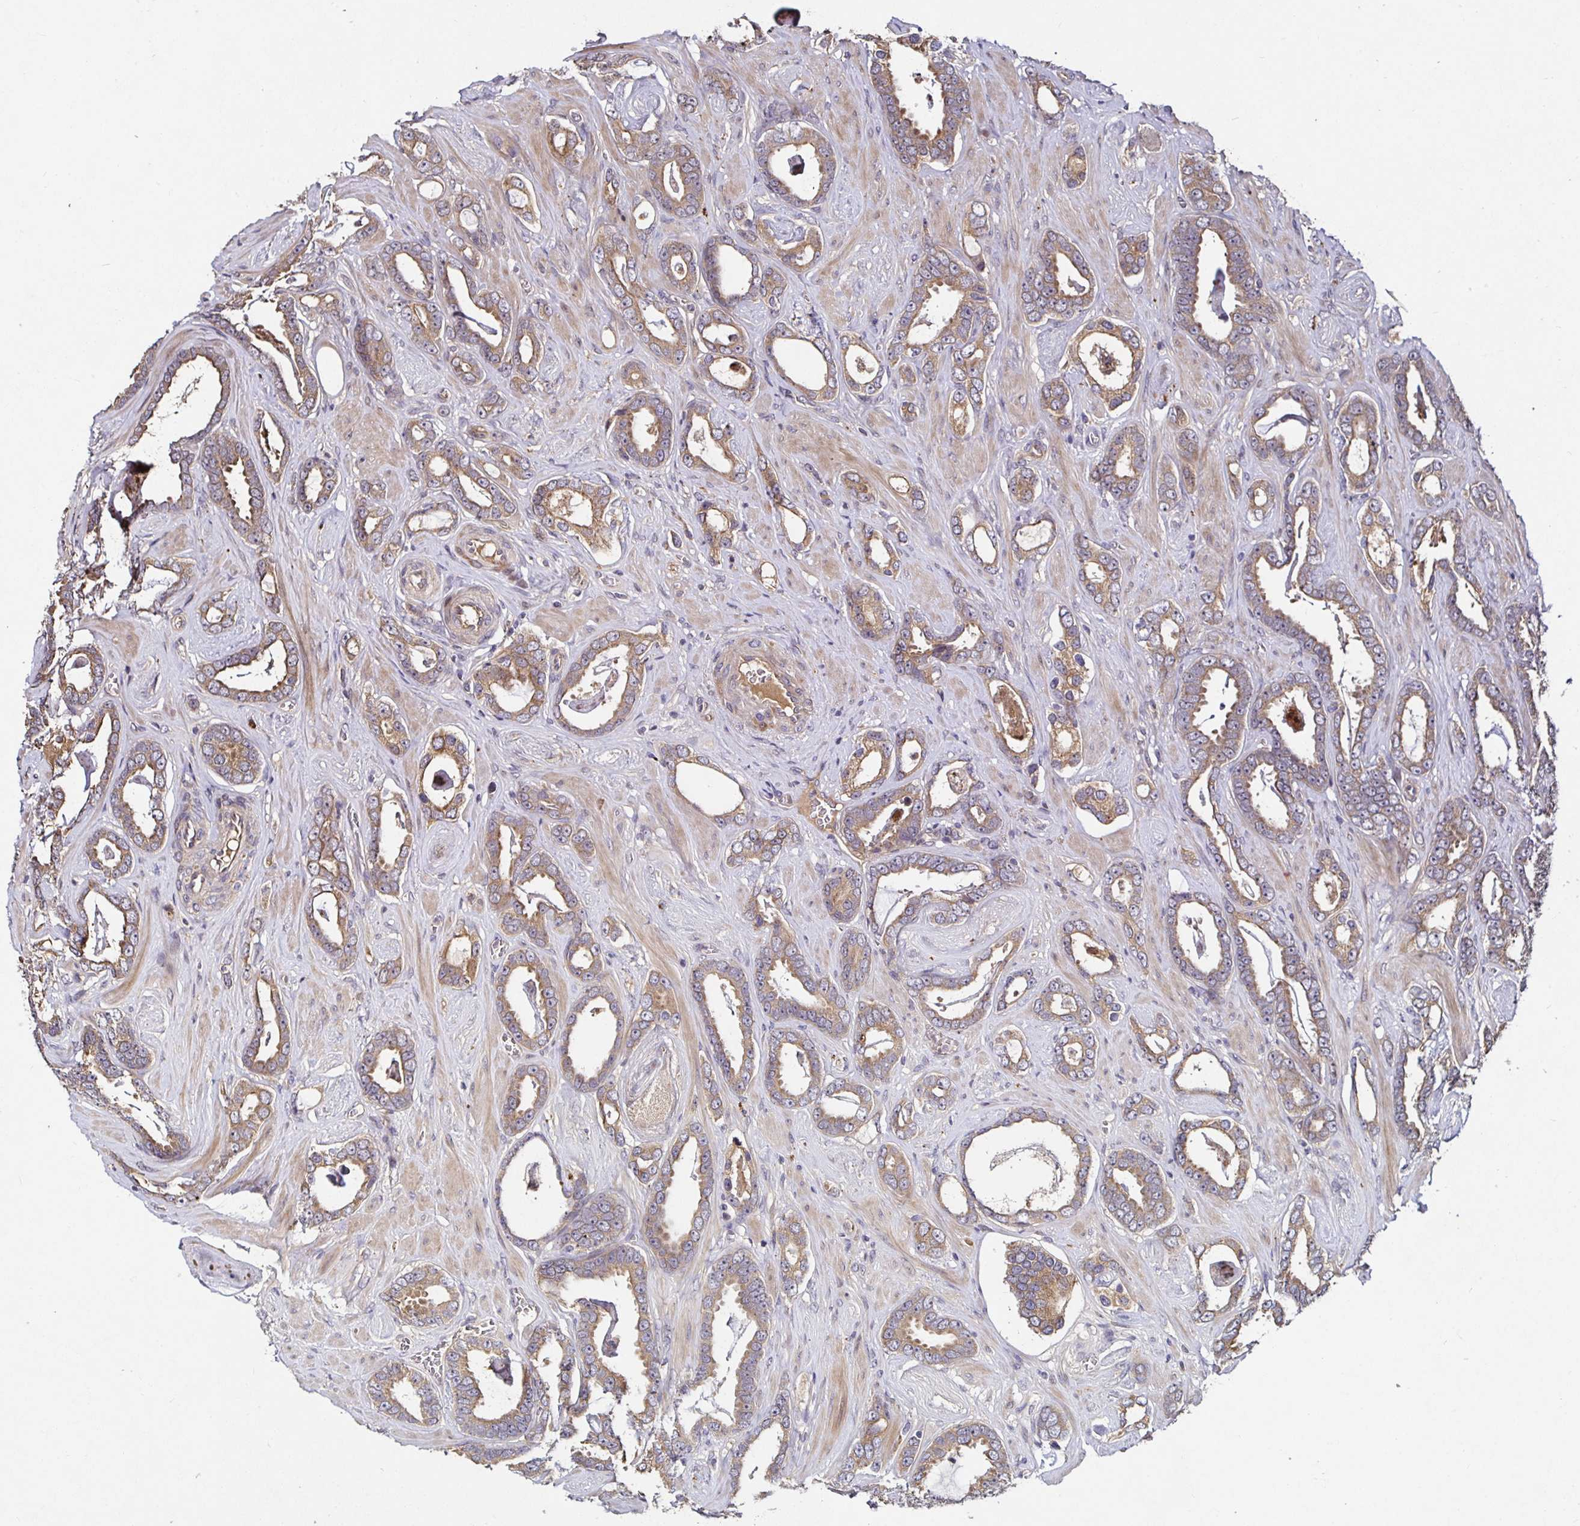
{"staining": {"intensity": "weak", "quantity": ">75%", "location": "cytoplasmic/membranous"}, "tissue": "prostate cancer", "cell_type": "Tumor cells", "image_type": "cancer", "snomed": [{"axis": "morphology", "description": "Adenocarcinoma, High grade"}, {"axis": "topography", "description": "Prostate"}], "caption": "A micrograph of human prostate high-grade adenocarcinoma stained for a protein demonstrates weak cytoplasmic/membranous brown staining in tumor cells.", "gene": "SMYD3", "patient": {"sex": "male", "age": 63}}